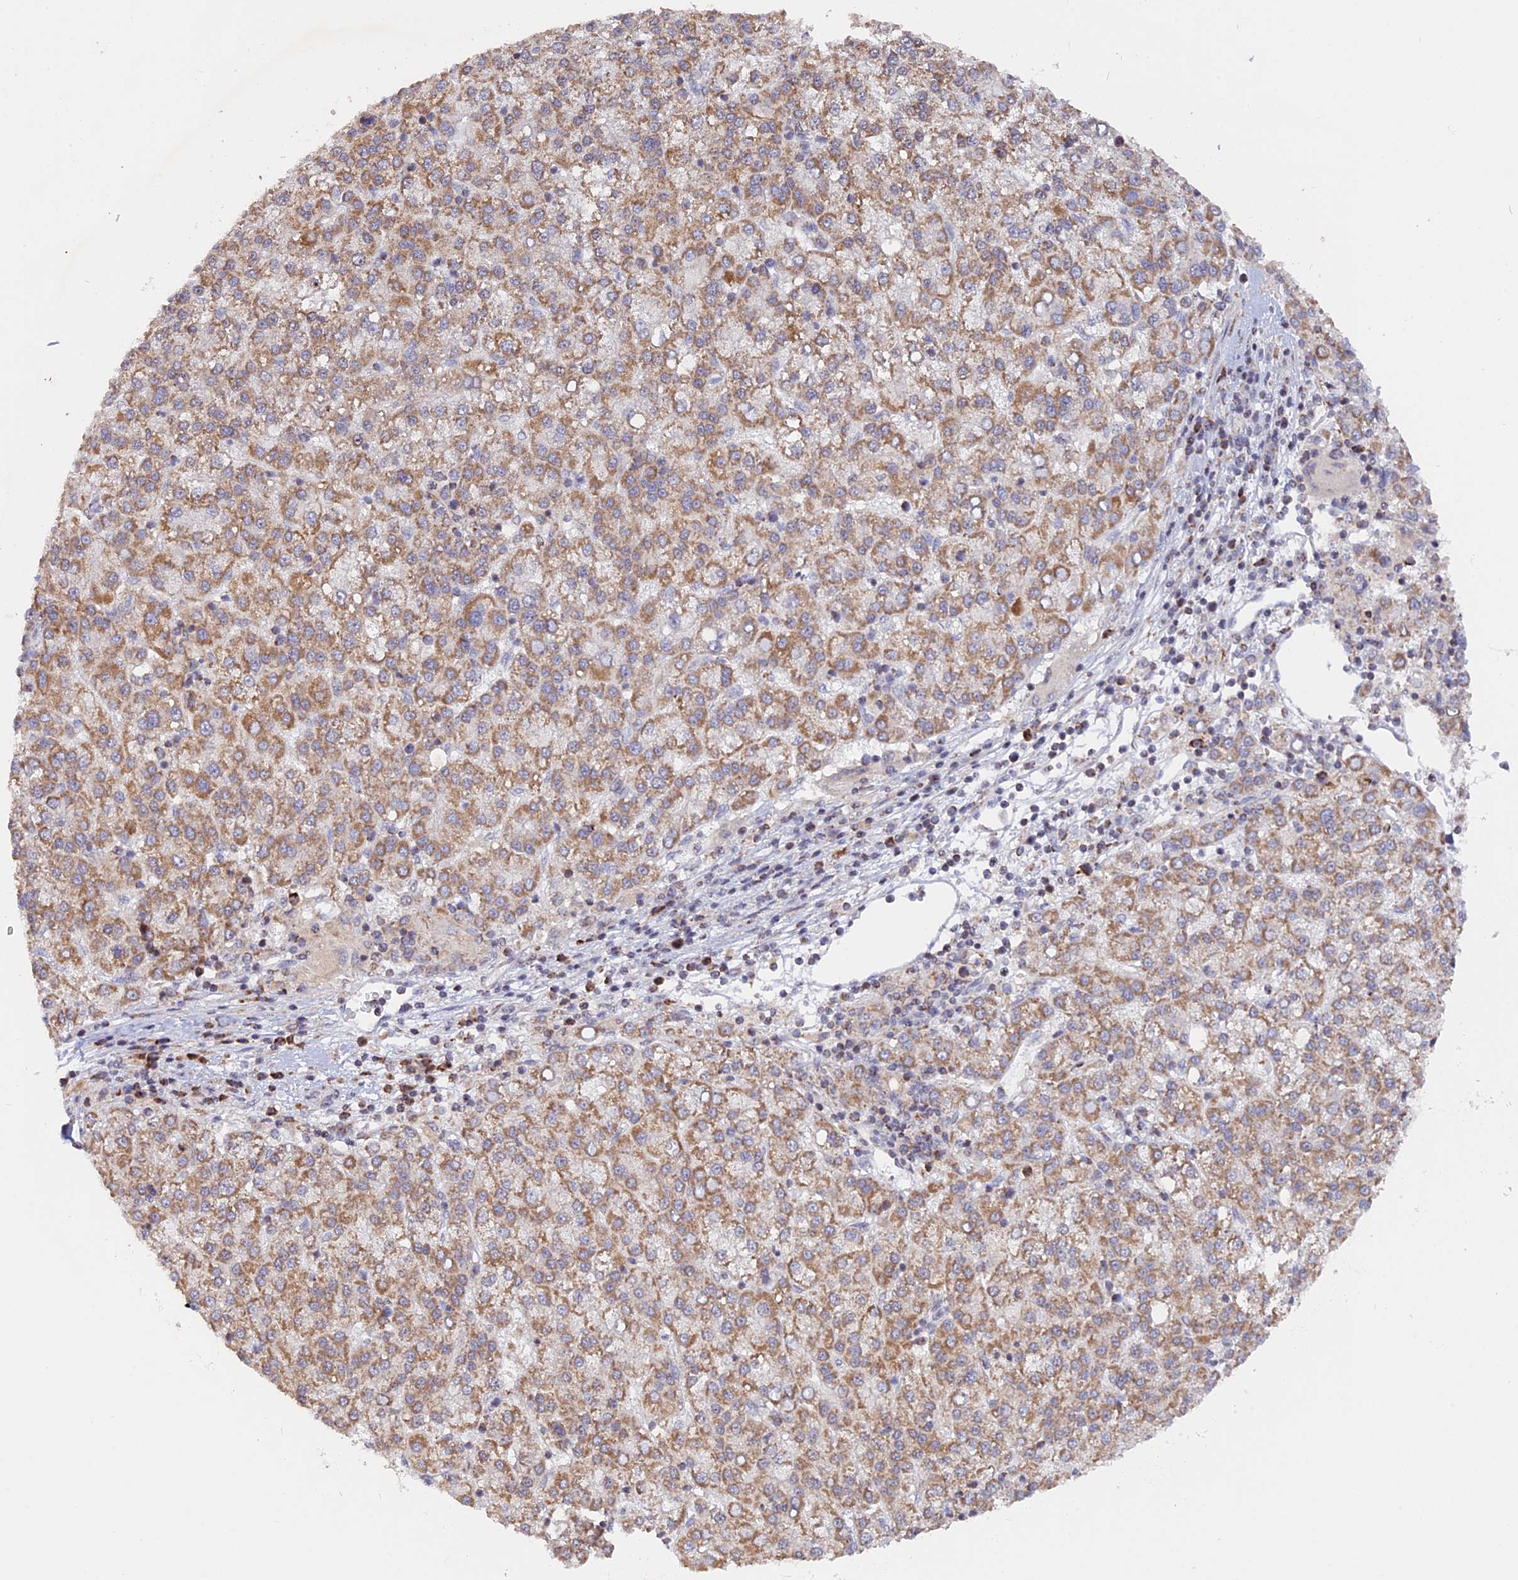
{"staining": {"intensity": "weak", "quantity": ">75%", "location": "cytoplasmic/membranous"}, "tissue": "liver cancer", "cell_type": "Tumor cells", "image_type": "cancer", "snomed": [{"axis": "morphology", "description": "Carcinoma, Hepatocellular, NOS"}, {"axis": "topography", "description": "Liver"}], "caption": "A low amount of weak cytoplasmic/membranous positivity is appreciated in about >75% of tumor cells in liver cancer (hepatocellular carcinoma) tissue.", "gene": "MPV17L", "patient": {"sex": "female", "age": 58}}